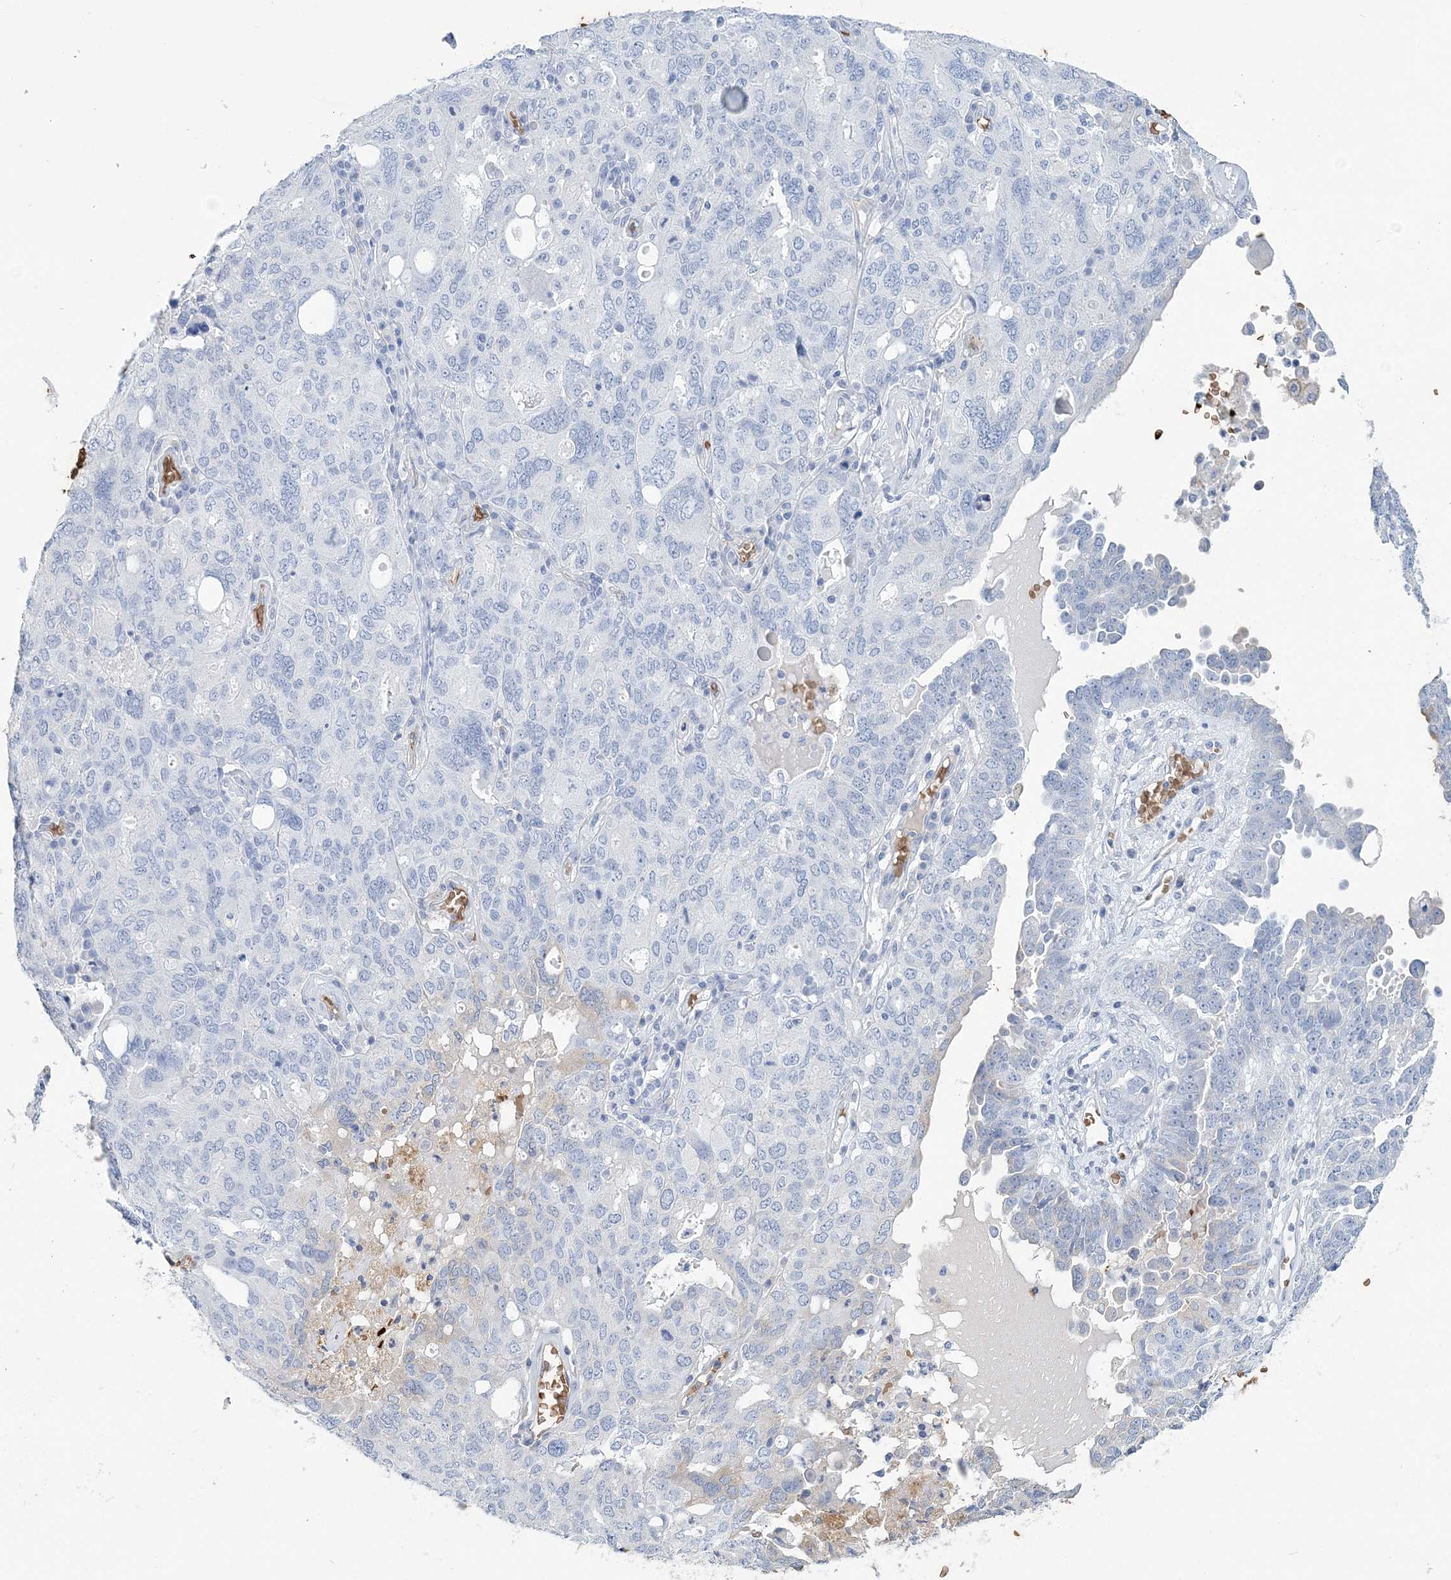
{"staining": {"intensity": "negative", "quantity": "none", "location": "none"}, "tissue": "ovarian cancer", "cell_type": "Tumor cells", "image_type": "cancer", "snomed": [{"axis": "morphology", "description": "Carcinoma, endometroid"}, {"axis": "topography", "description": "Ovary"}], "caption": "High power microscopy photomicrograph of an immunohistochemistry micrograph of ovarian cancer (endometroid carcinoma), revealing no significant expression in tumor cells.", "gene": "HBD", "patient": {"sex": "female", "age": 62}}